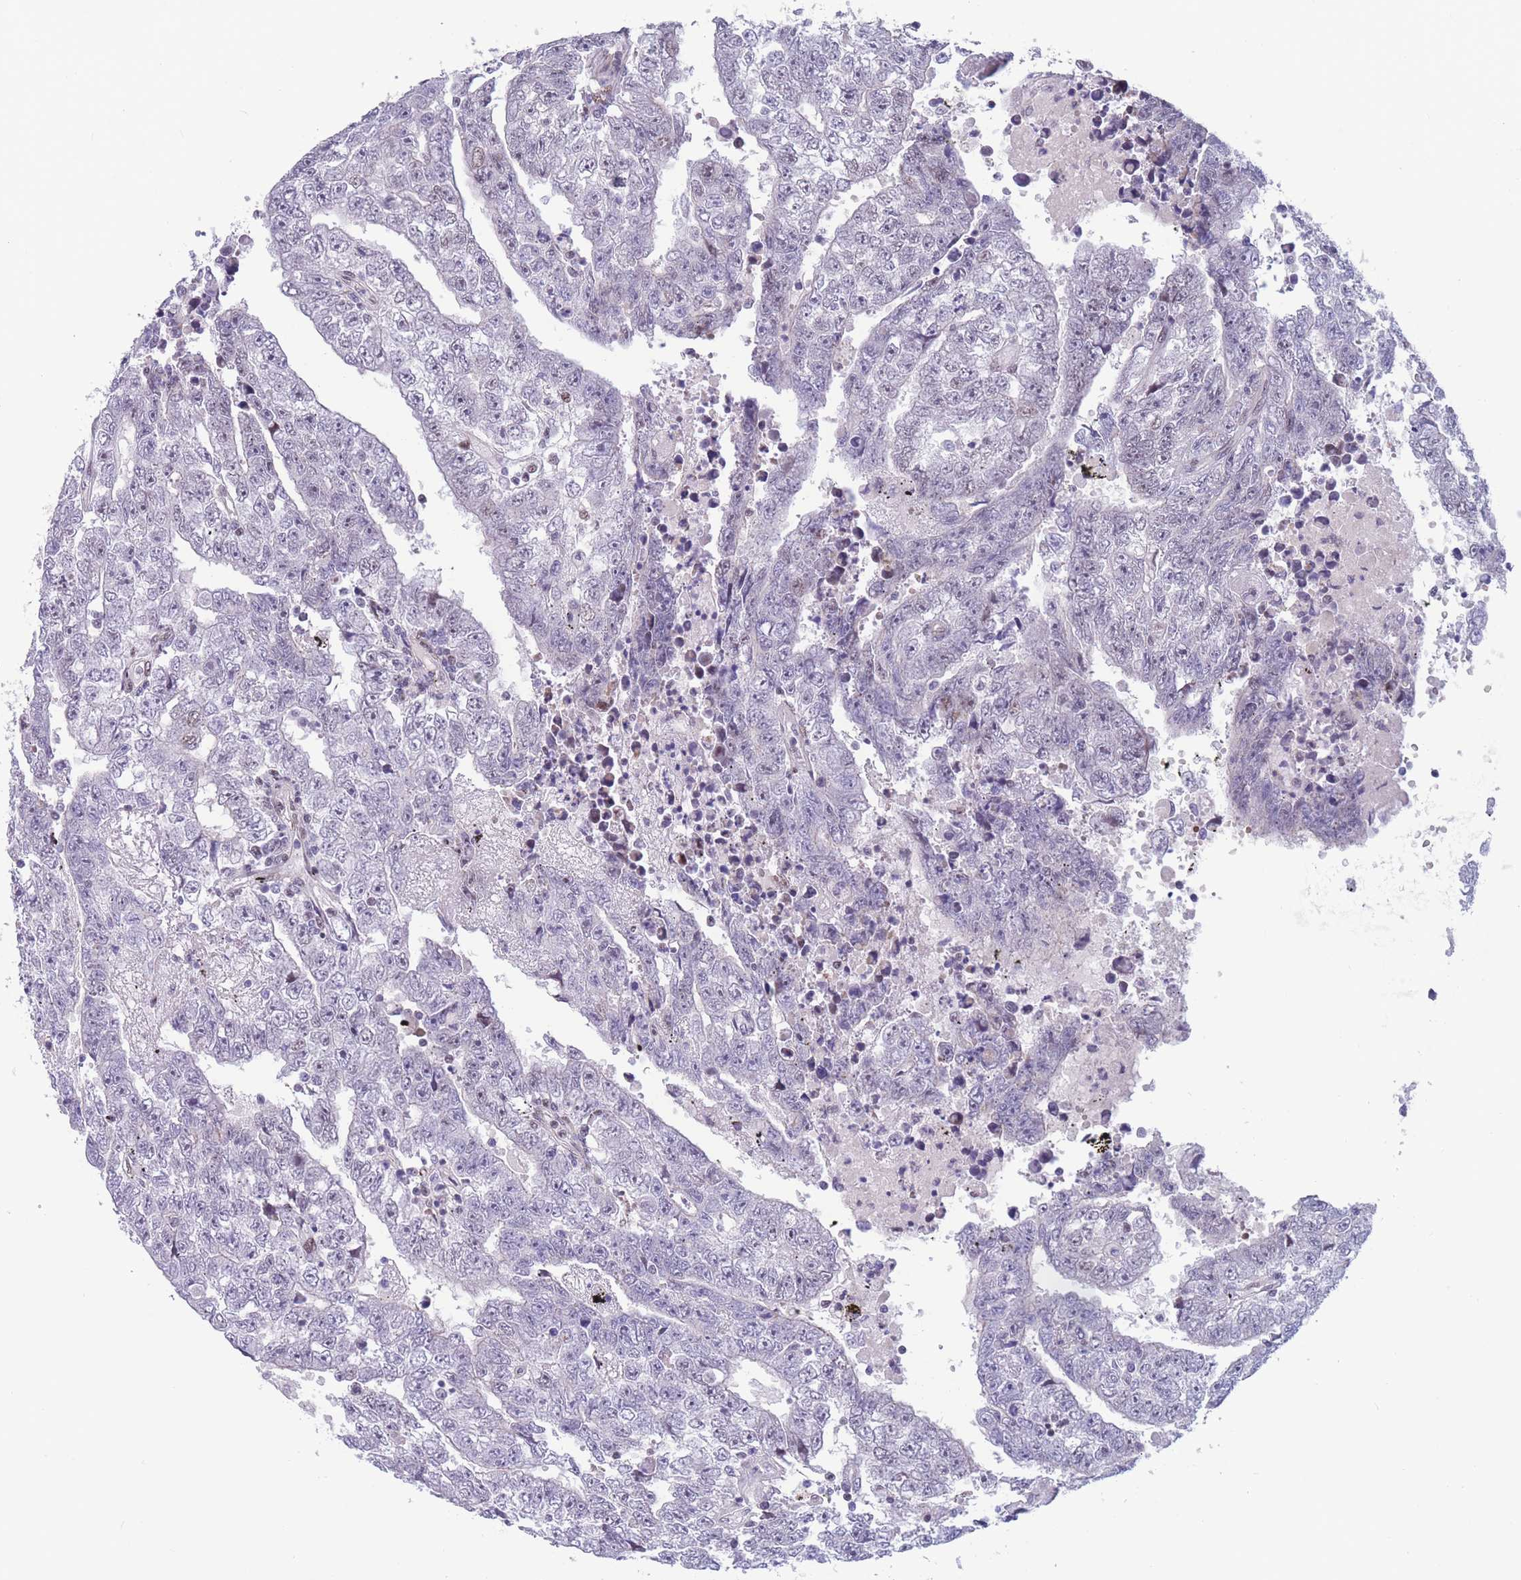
{"staining": {"intensity": "negative", "quantity": "none", "location": "none"}, "tissue": "testis cancer", "cell_type": "Tumor cells", "image_type": "cancer", "snomed": [{"axis": "morphology", "description": "Carcinoma, Embryonal, NOS"}, {"axis": "topography", "description": "Testis"}], "caption": "Photomicrograph shows no significant protein positivity in tumor cells of testis cancer (embryonal carcinoma). (DAB (3,3'-diaminobenzidine) immunohistochemistry, high magnification).", "gene": "BCL9L", "patient": {"sex": "male", "age": 25}}